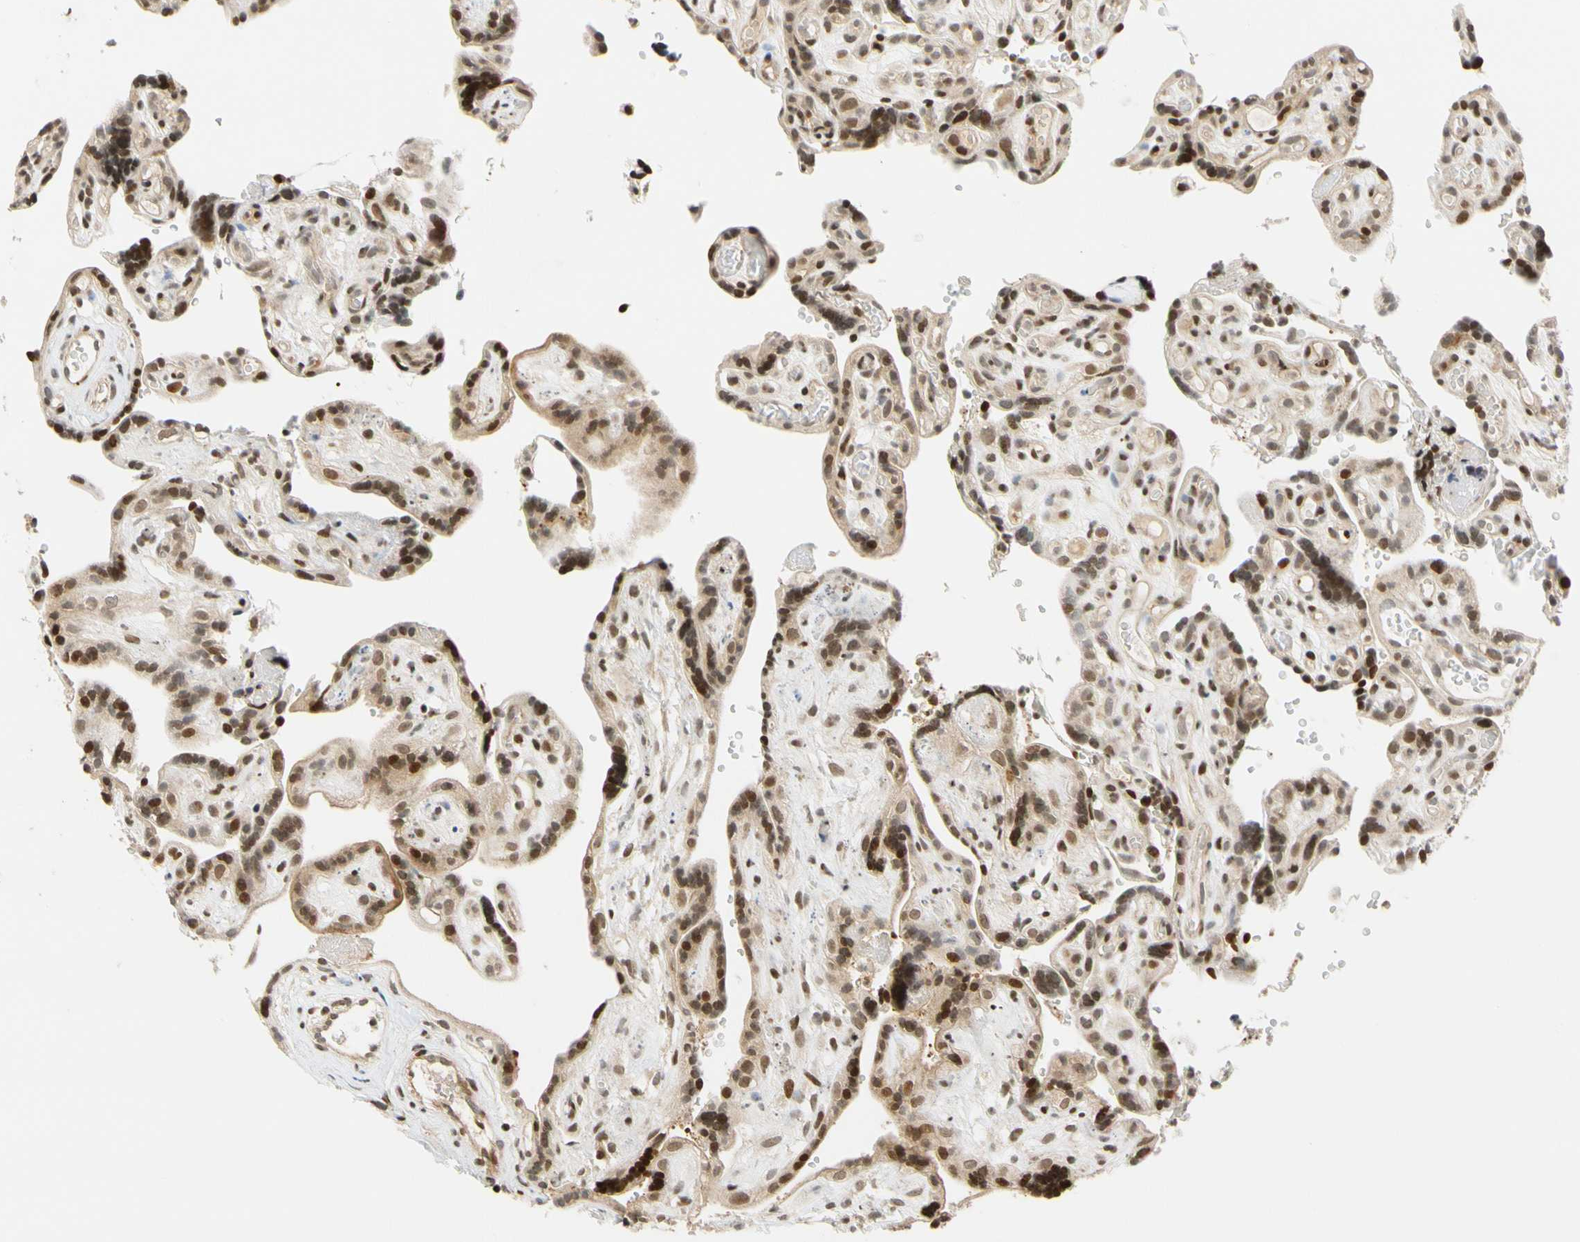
{"staining": {"intensity": "moderate", "quantity": ">75%", "location": "cytoplasmic/membranous,nuclear"}, "tissue": "placenta", "cell_type": "Decidual cells", "image_type": "normal", "snomed": [{"axis": "morphology", "description": "Normal tissue, NOS"}, {"axis": "topography", "description": "Placenta"}], "caption": "Placenta stained with DAB (3,3'-diaminobenzidine) IHC displays medium levels of moderate cytoplasmic/membranous,nuclear expression in approximately >75% of decidual cells. (brown staining indicates protein expression, while blue staining denotes nuclei).", "gene": "CDK7", "patient": {"sex": "female", "age": 30}}